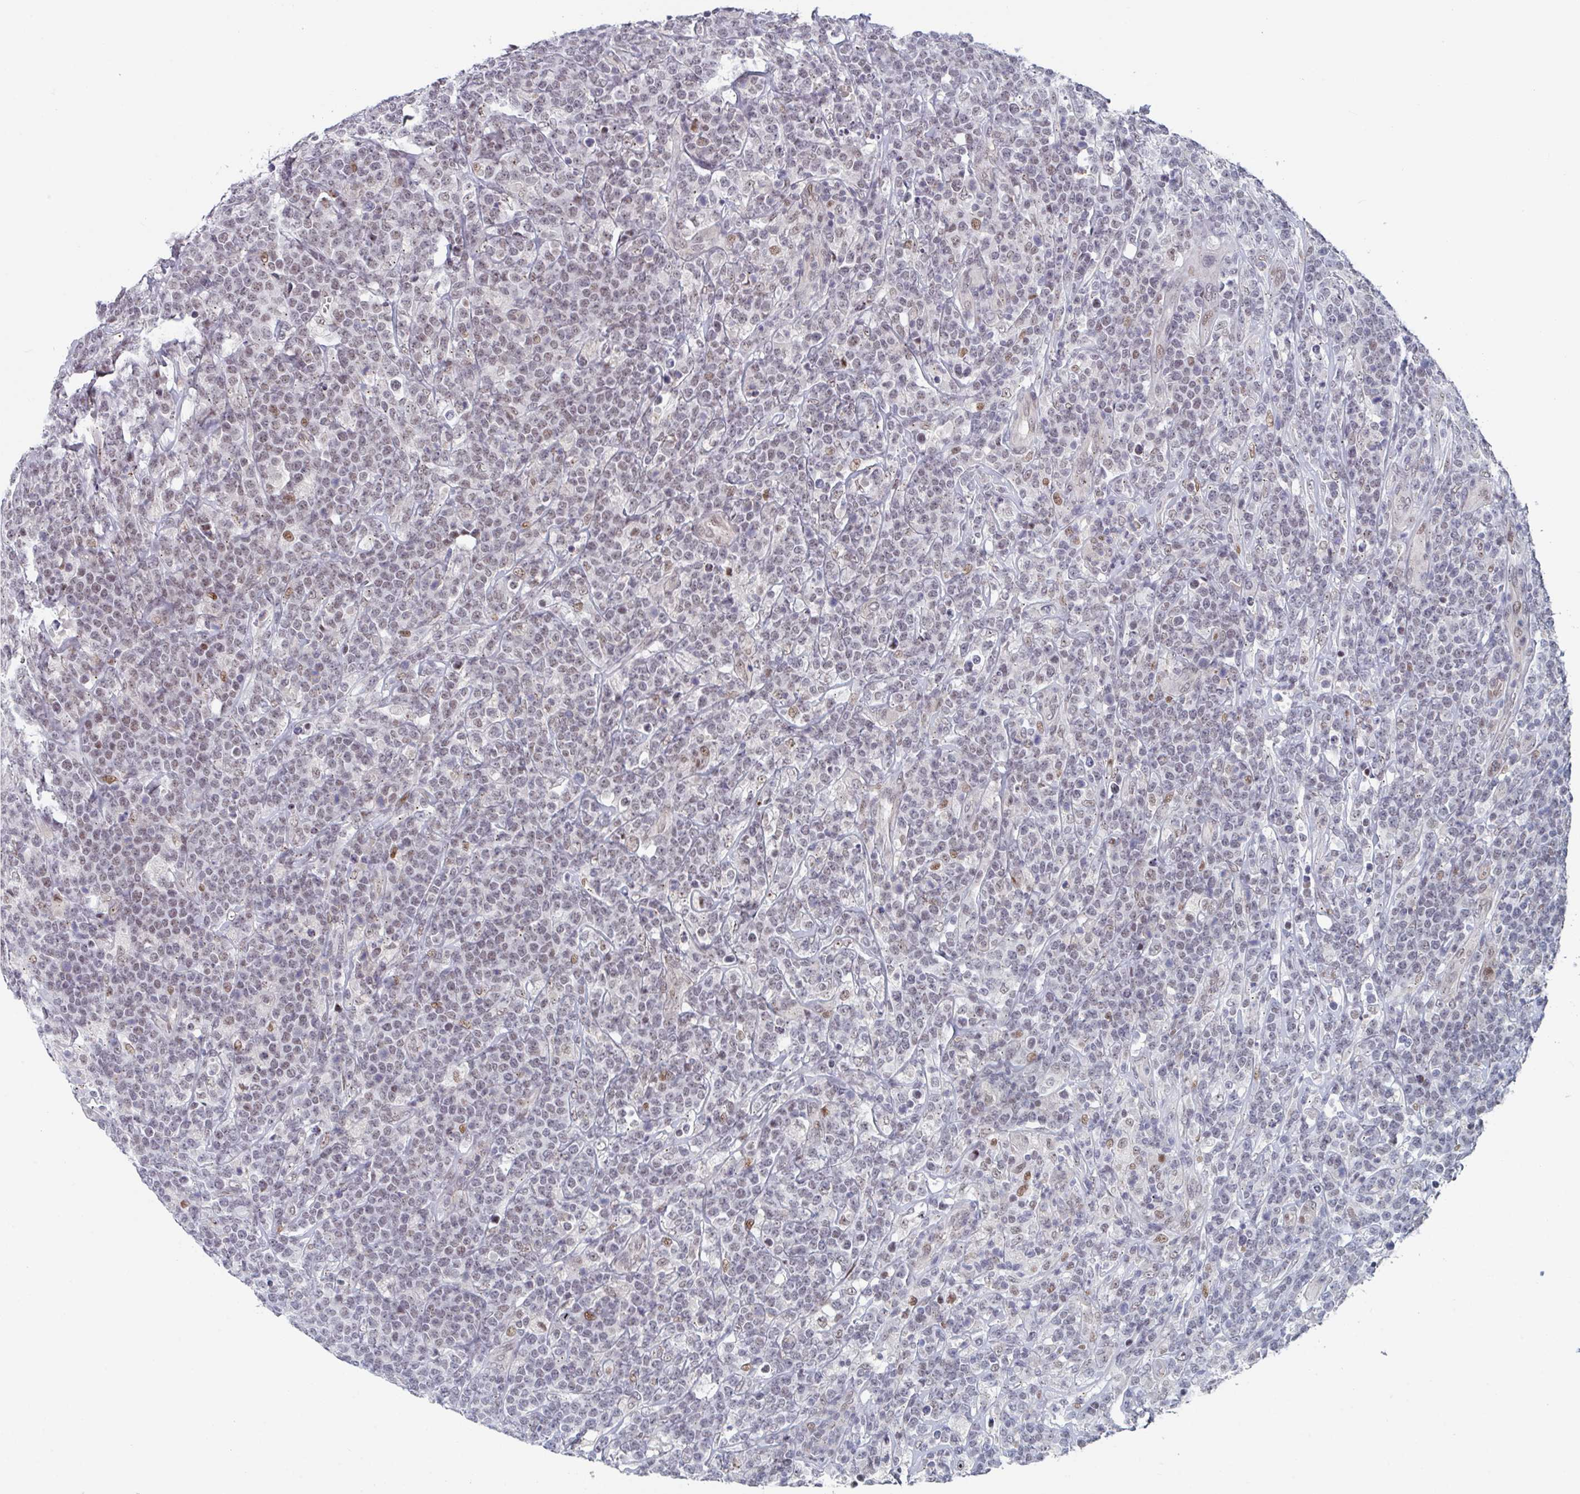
{"staining": {"intensity": "moderate", "quantity": "<25%", "location": "nuclear"}, "tissue": "lymphoma", "cell_type": "Tumor cells", "image_type": "cancer", "snomed": [{"axis": "morphology", "description": "Malignant lymphoma, non-Hodgkin's type, High grade"}, {"axis": "topography", "description": "Small intestine"}], "caption": "This photomicrograph reveals immunohistochemistry (IHC) staining of human lymphoma, with low moderate nuclear staining in about <25% of tumor cells.", "gene": "RNF212", "patient": {"sex": "male", "age": 8}}